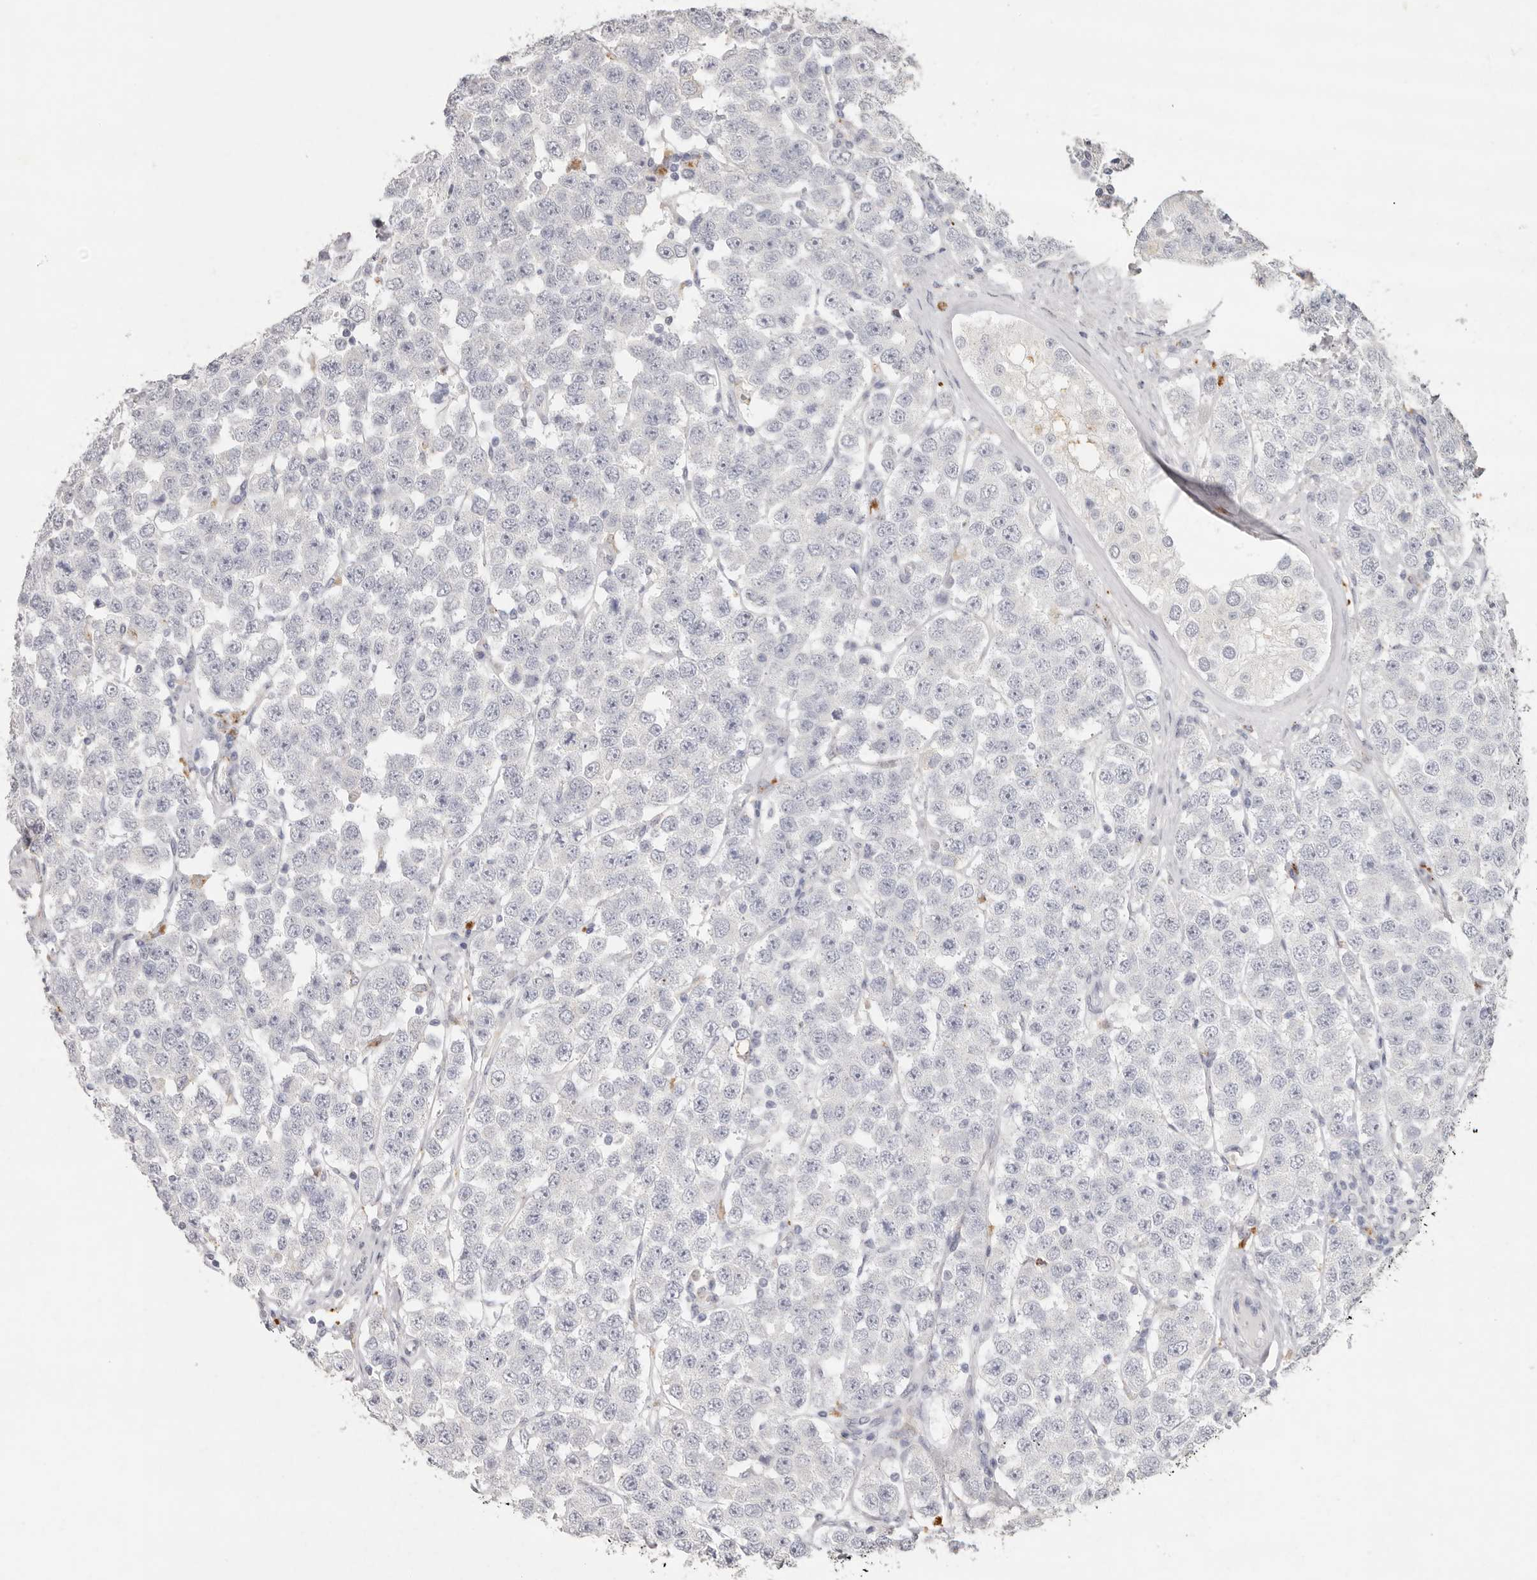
{"staining": {"intensity": "negative", "quantity": "none", "location": "none"}, "tissue": "testis cancer", "cell_type": "Tumor cells", "image_type": "cancer", "snomed": [{"axis": "morphology", "description": "Seminoma, NOS"}, {"axis": "topography", "description": "Testis"}], "caption": "Tumor cells show no significant positivity in testis cancer. (Brightfield microscopy of DAB immunohistochemistry (IHC) at high magnification).", "gene": "FAM185A", "patient": {"sex": "male", "age": 28}}